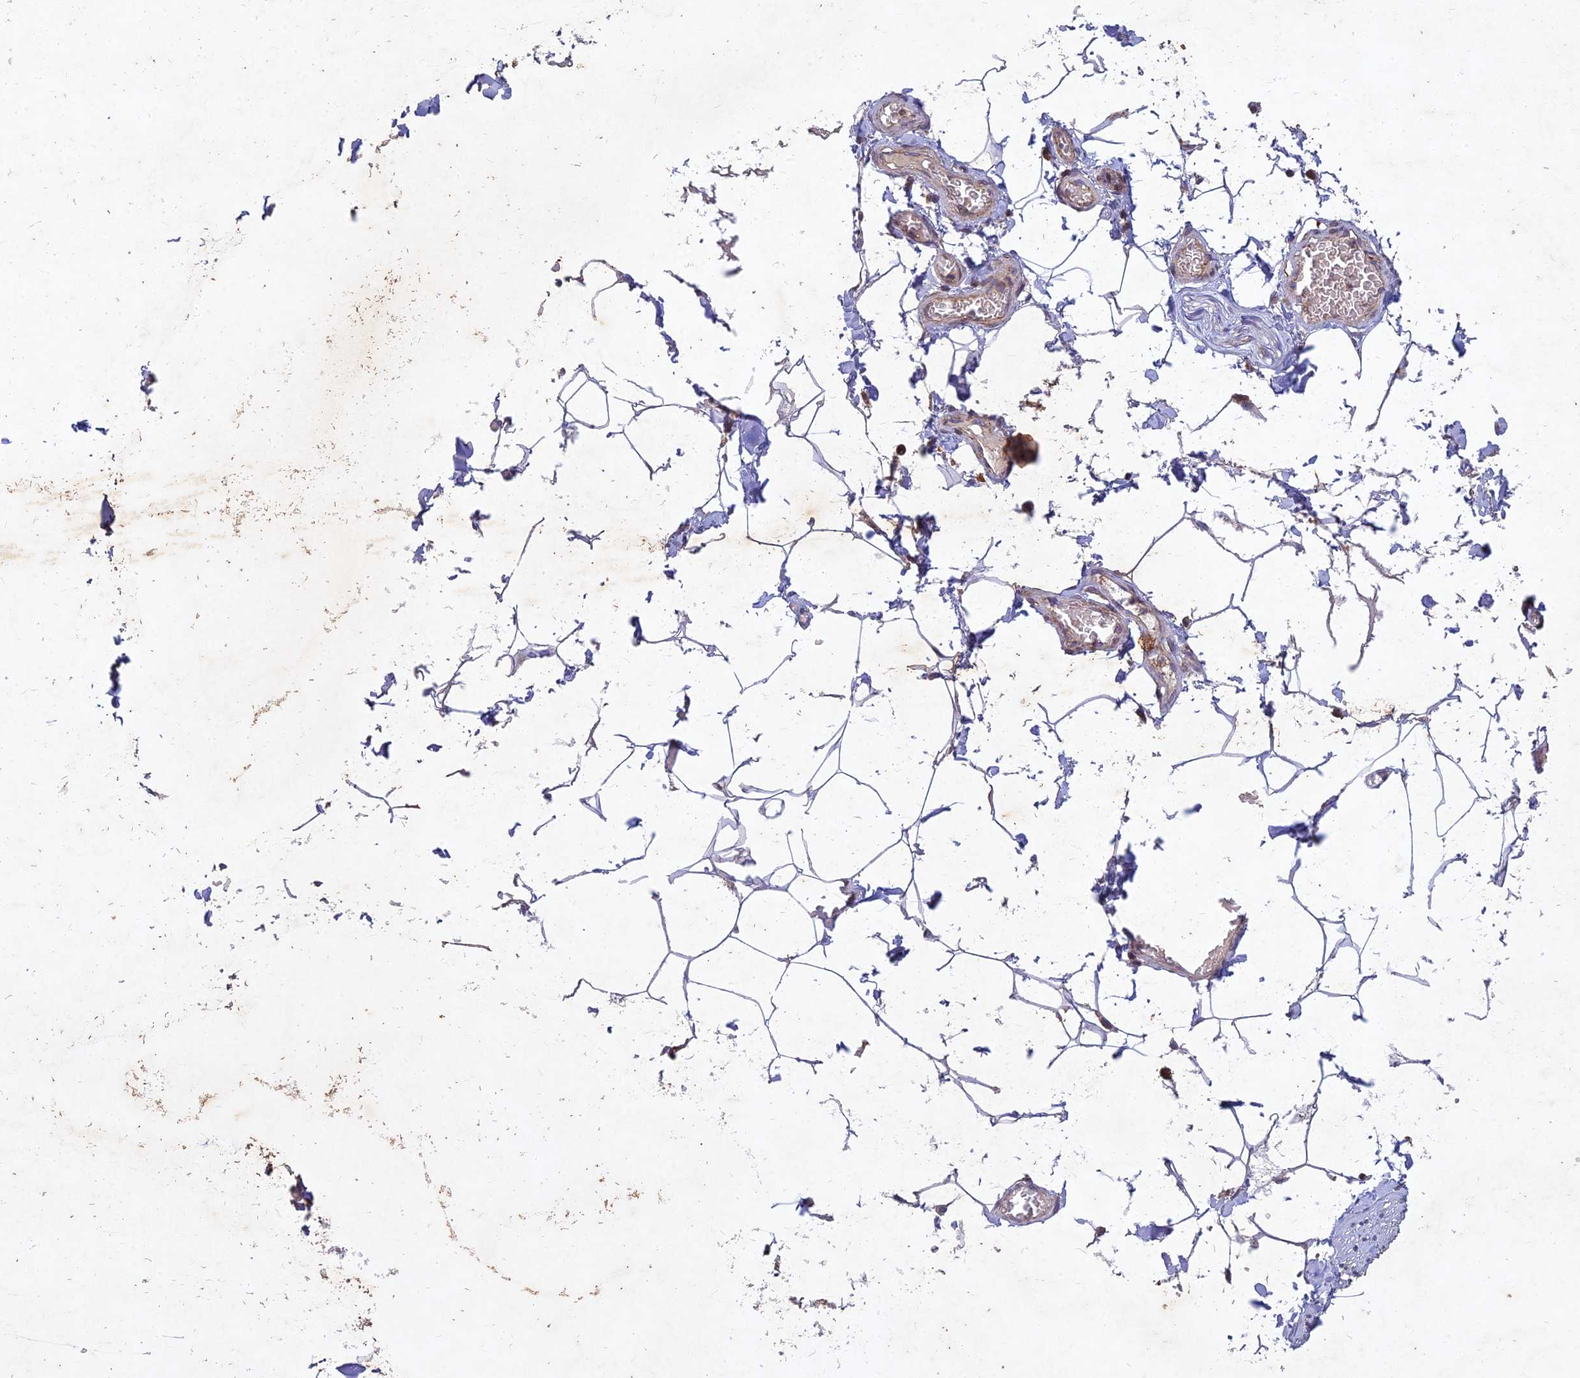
{"staining": {"intensity": "negative", "quantity": "none", "location": "none"}, "tissue": "adipose tissue", "cell_type": "Adipocytes", "image_type": "normal", "snomed": [{"axis": "morphology", "description": "Normal tissue, NOS"}, {"axis": "topography", "description": "Soft tissue"}, {"axis": "topography", "description": "Adipose tissue"}, {"axis": "topography", "description": "Vascular tissue"}, {"axis": "topography", "description": "Peripheral nerve tissue"}], "caption": "Adipocytes show no significant protein staining in benign adipose tissue. (DAB IHC with hematoxylin counter stain).", "gene": "RELCH", "patient": {"sex": "male", "age": 46}}